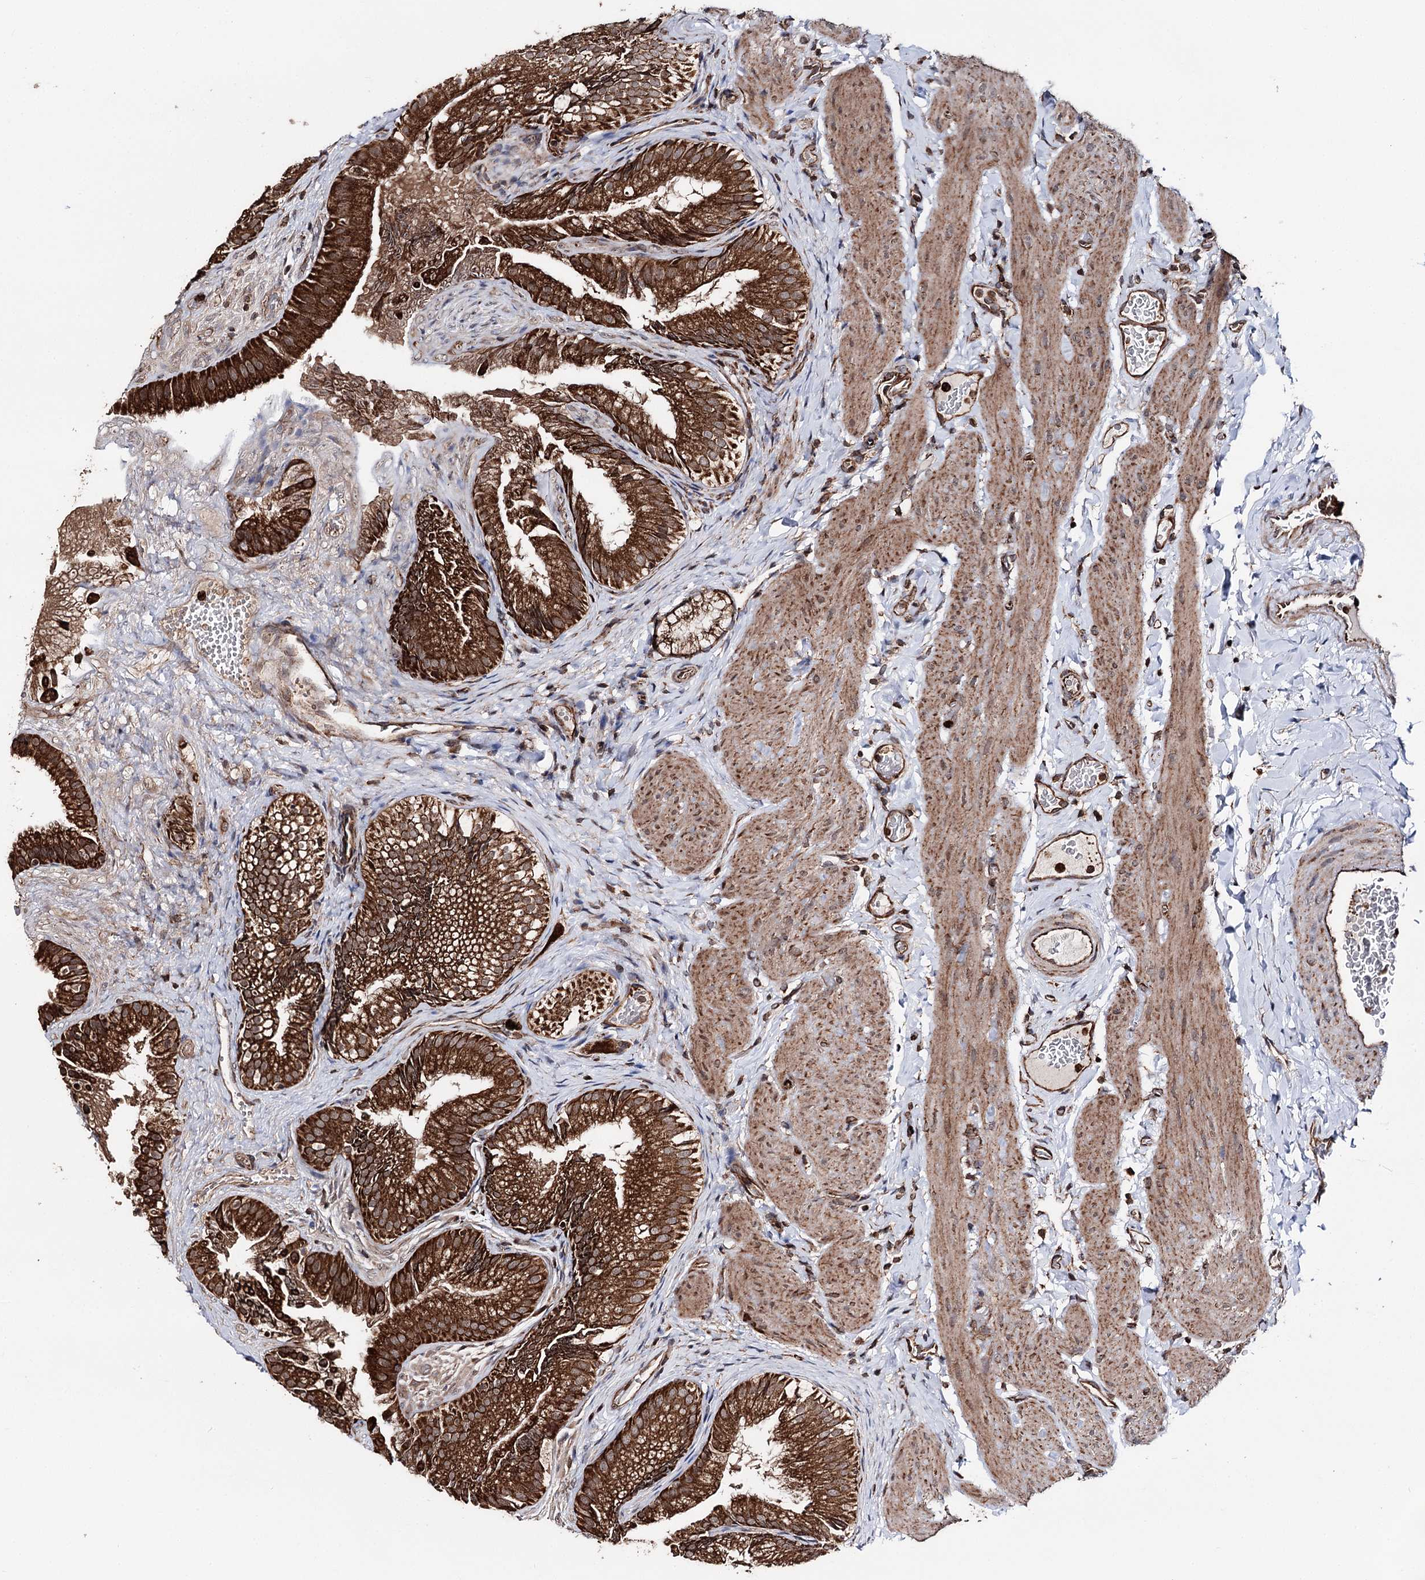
{"staining": {"intensity": "strong", "quantity": ">75%", "location": "cytoplasmic/membranous"}, "tissue": "gallbladder", "cell_type": "Glandular cells", "image_type": "normal", "snomed": [{"axis": "morphology", "description": "Normal tissue, NOS"}, {"axis": "topography", "description": "Gallbladder"}], "caption": "Protein staining of normal gallbladder exhibits strong cytoplasmic/membranous staining in about >75% of glandular cells.", "gene": "FGFR1OP2", "patient": {"sex": "female", "age": 30}}